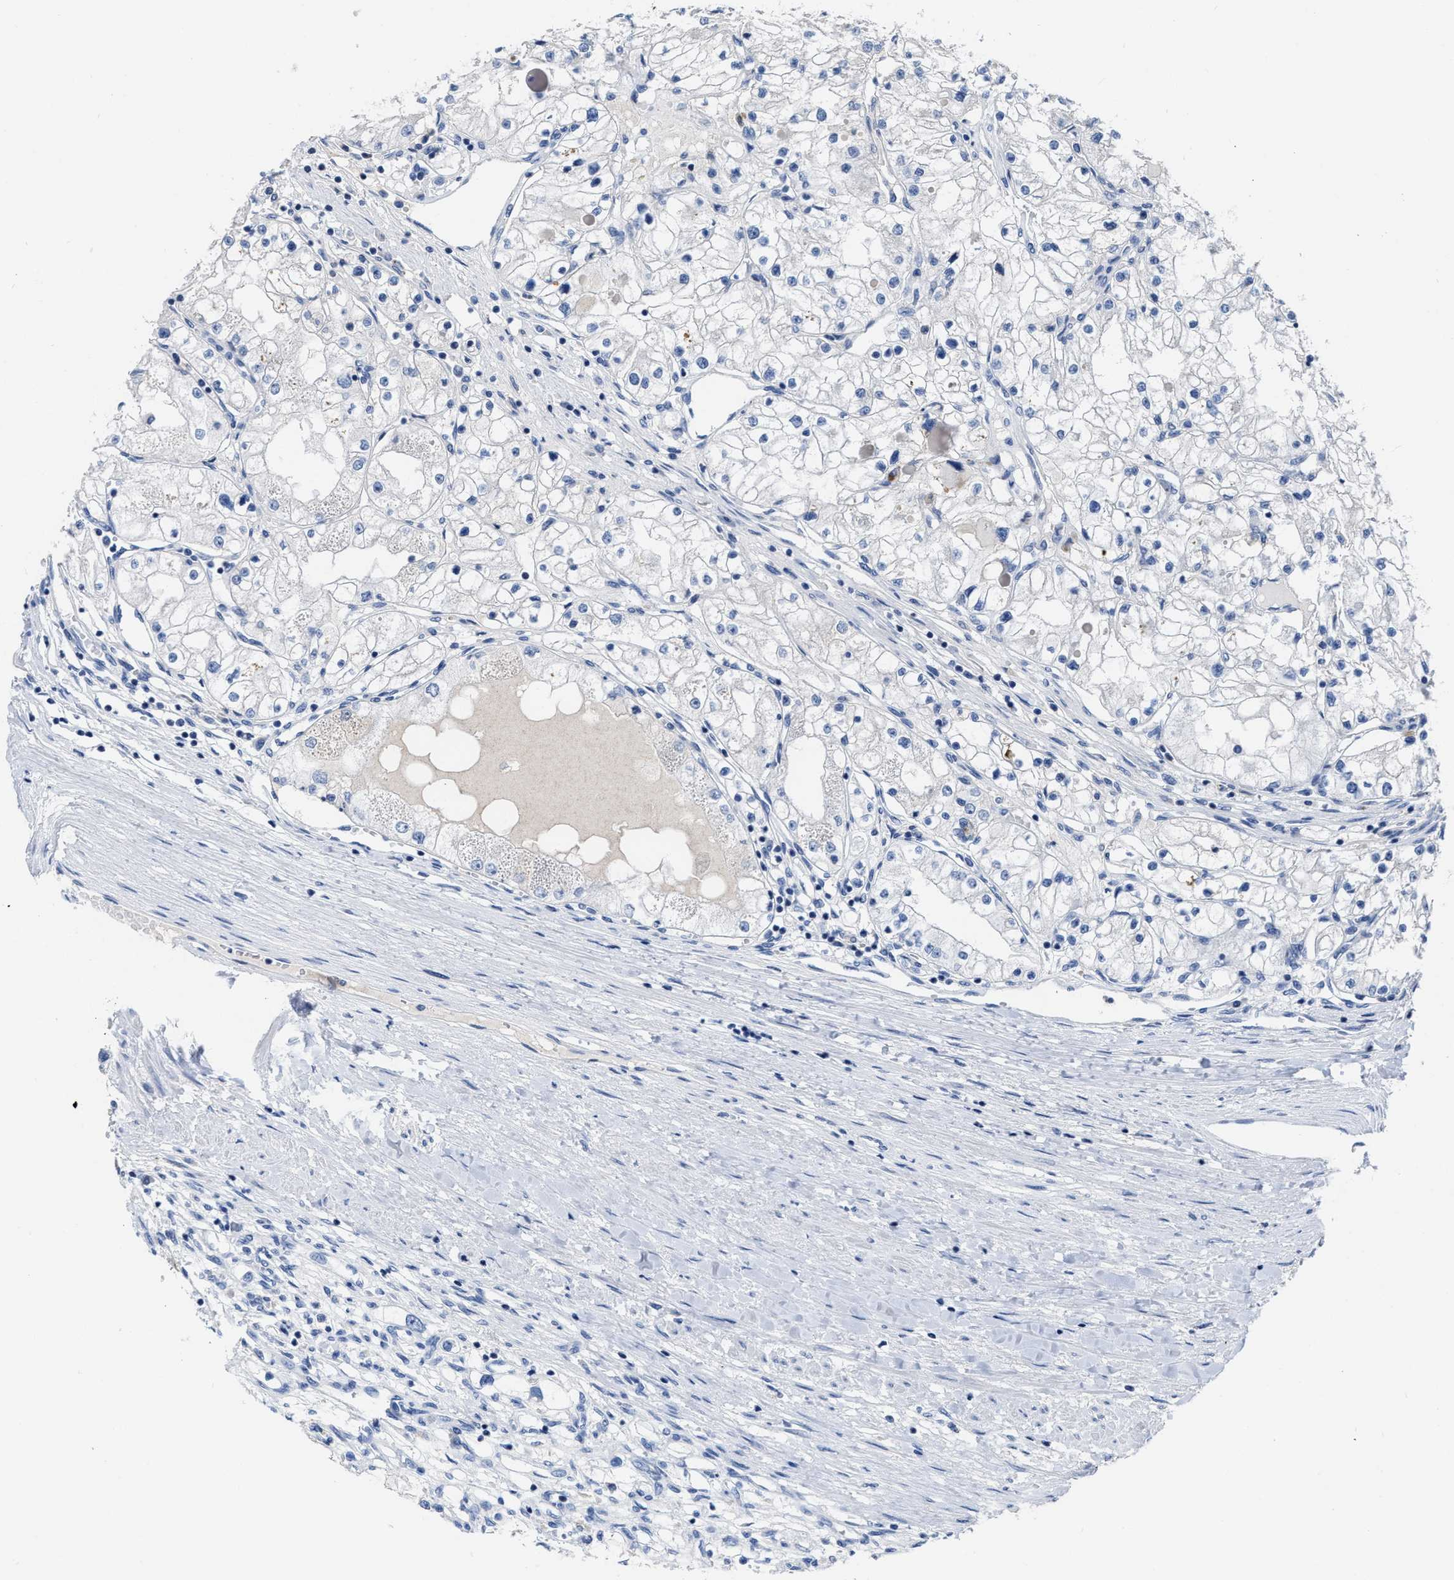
{"staining": {"intensity": "negative", "quantity": "none", "location": "none"}, "tissue": "renal cancer", "cell_type": "Tumor cells", "image_type": "cancer", "snomed": [{"axis": "morphology", "description": "Adenocarcinoma, NOS"}, {"axis": "topography", "description": "Kidney"}], "caption": "Immunohistochemistry (IHC) image of neoplastic tissue: renal cancer (adenocarcinoma) stained with DAB demonstrates no significant protein expression in tumor cells.", "gene": "CEACAM5", "patient": {"sex": "male", "age": 68}}